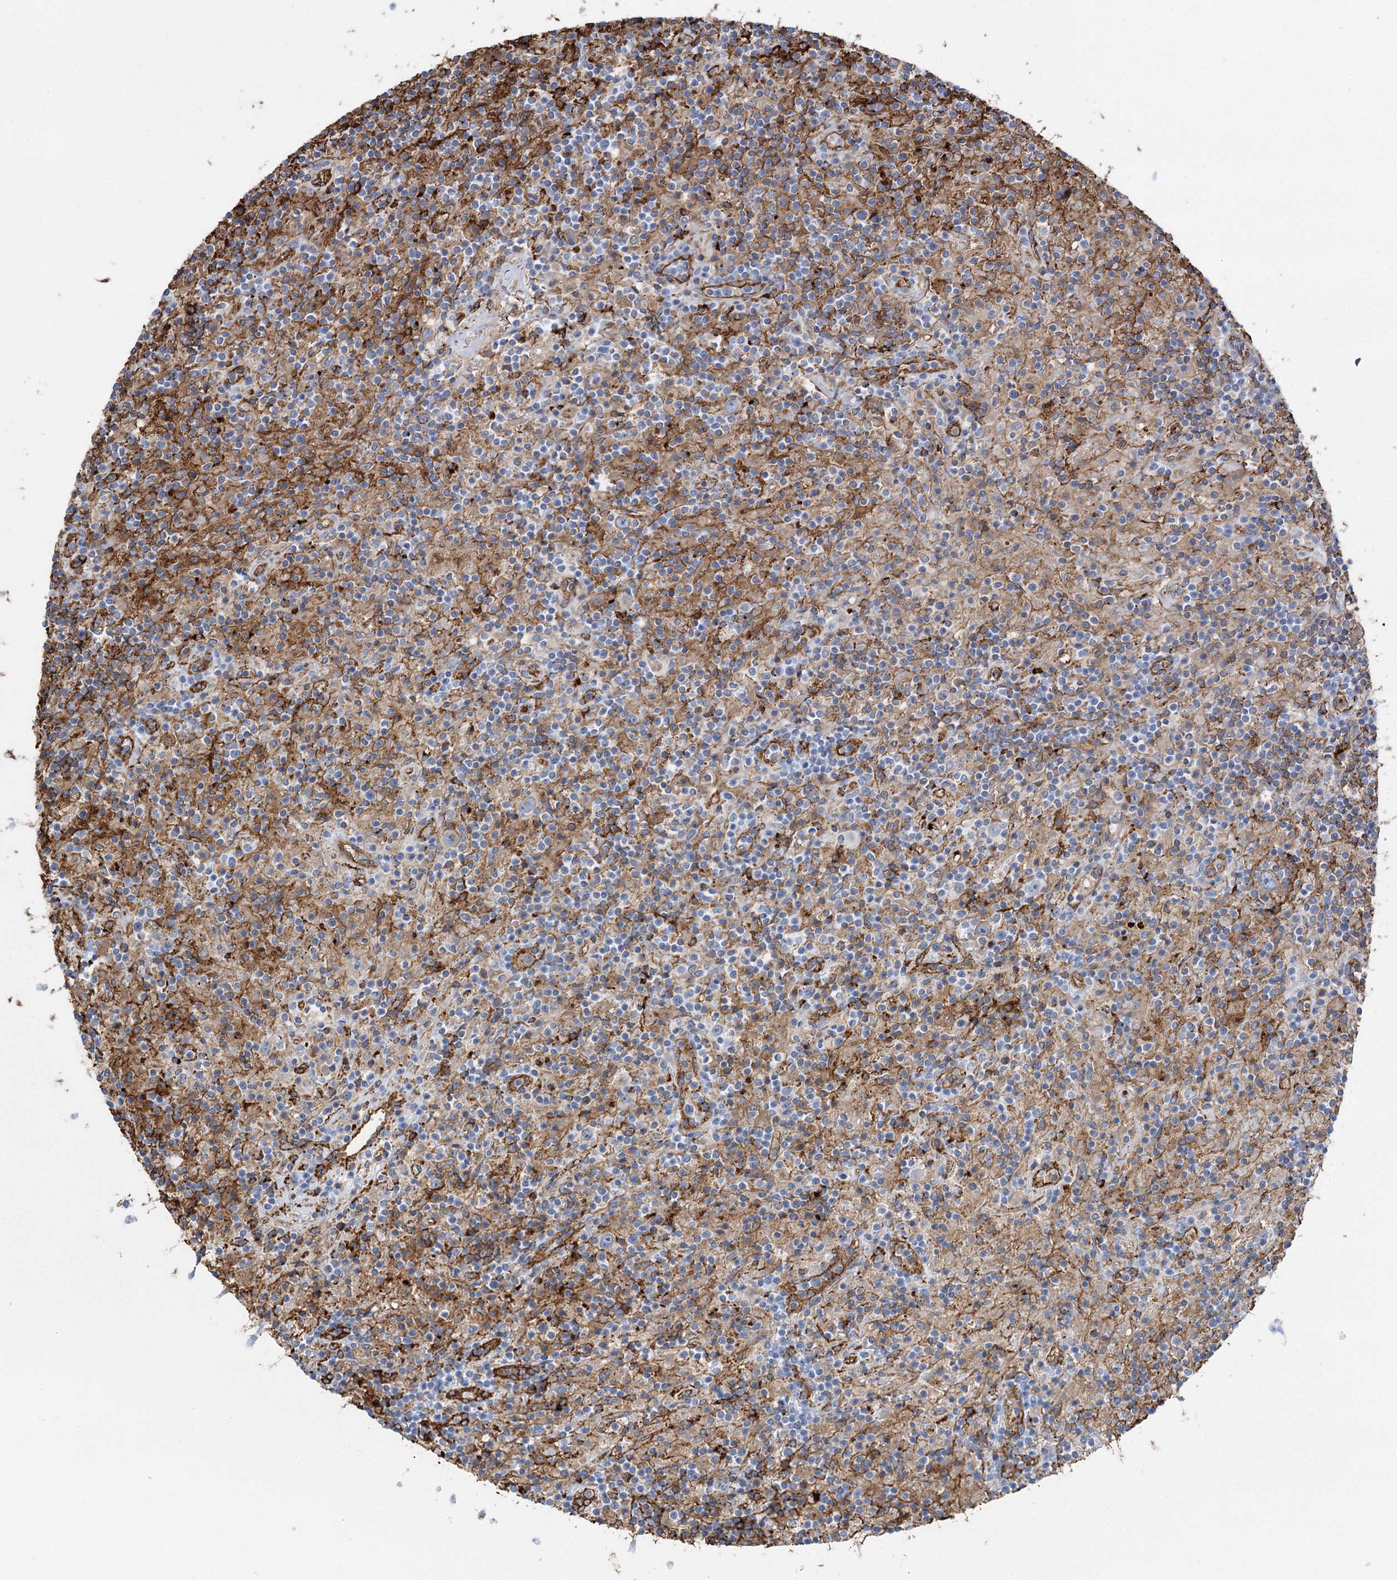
{"staining": {"intensity": "negative", "quantity": "none", "location": "none"}, "tissue": "lymphoma", "cell_type": "Tumor cells", "image_type": "cancer", "snomed": [{"axis": "morphology", "description": "Hodgkin's disease, NOS"}, {"axis": "topography", "description": "Lymph node"}], "caption": "Immunohistochemical staining of lymphoma shows no significant staining in tumor cells. The staining was performed using DAB (3,3'-diaminobenzidine) to visualize the protein expression in brown, while the nuclei were stained in blue with hematoxylin (Magnification: 20x).", "gene": "PIWIL4", "patient": {"sex": "male", "age": 70}}